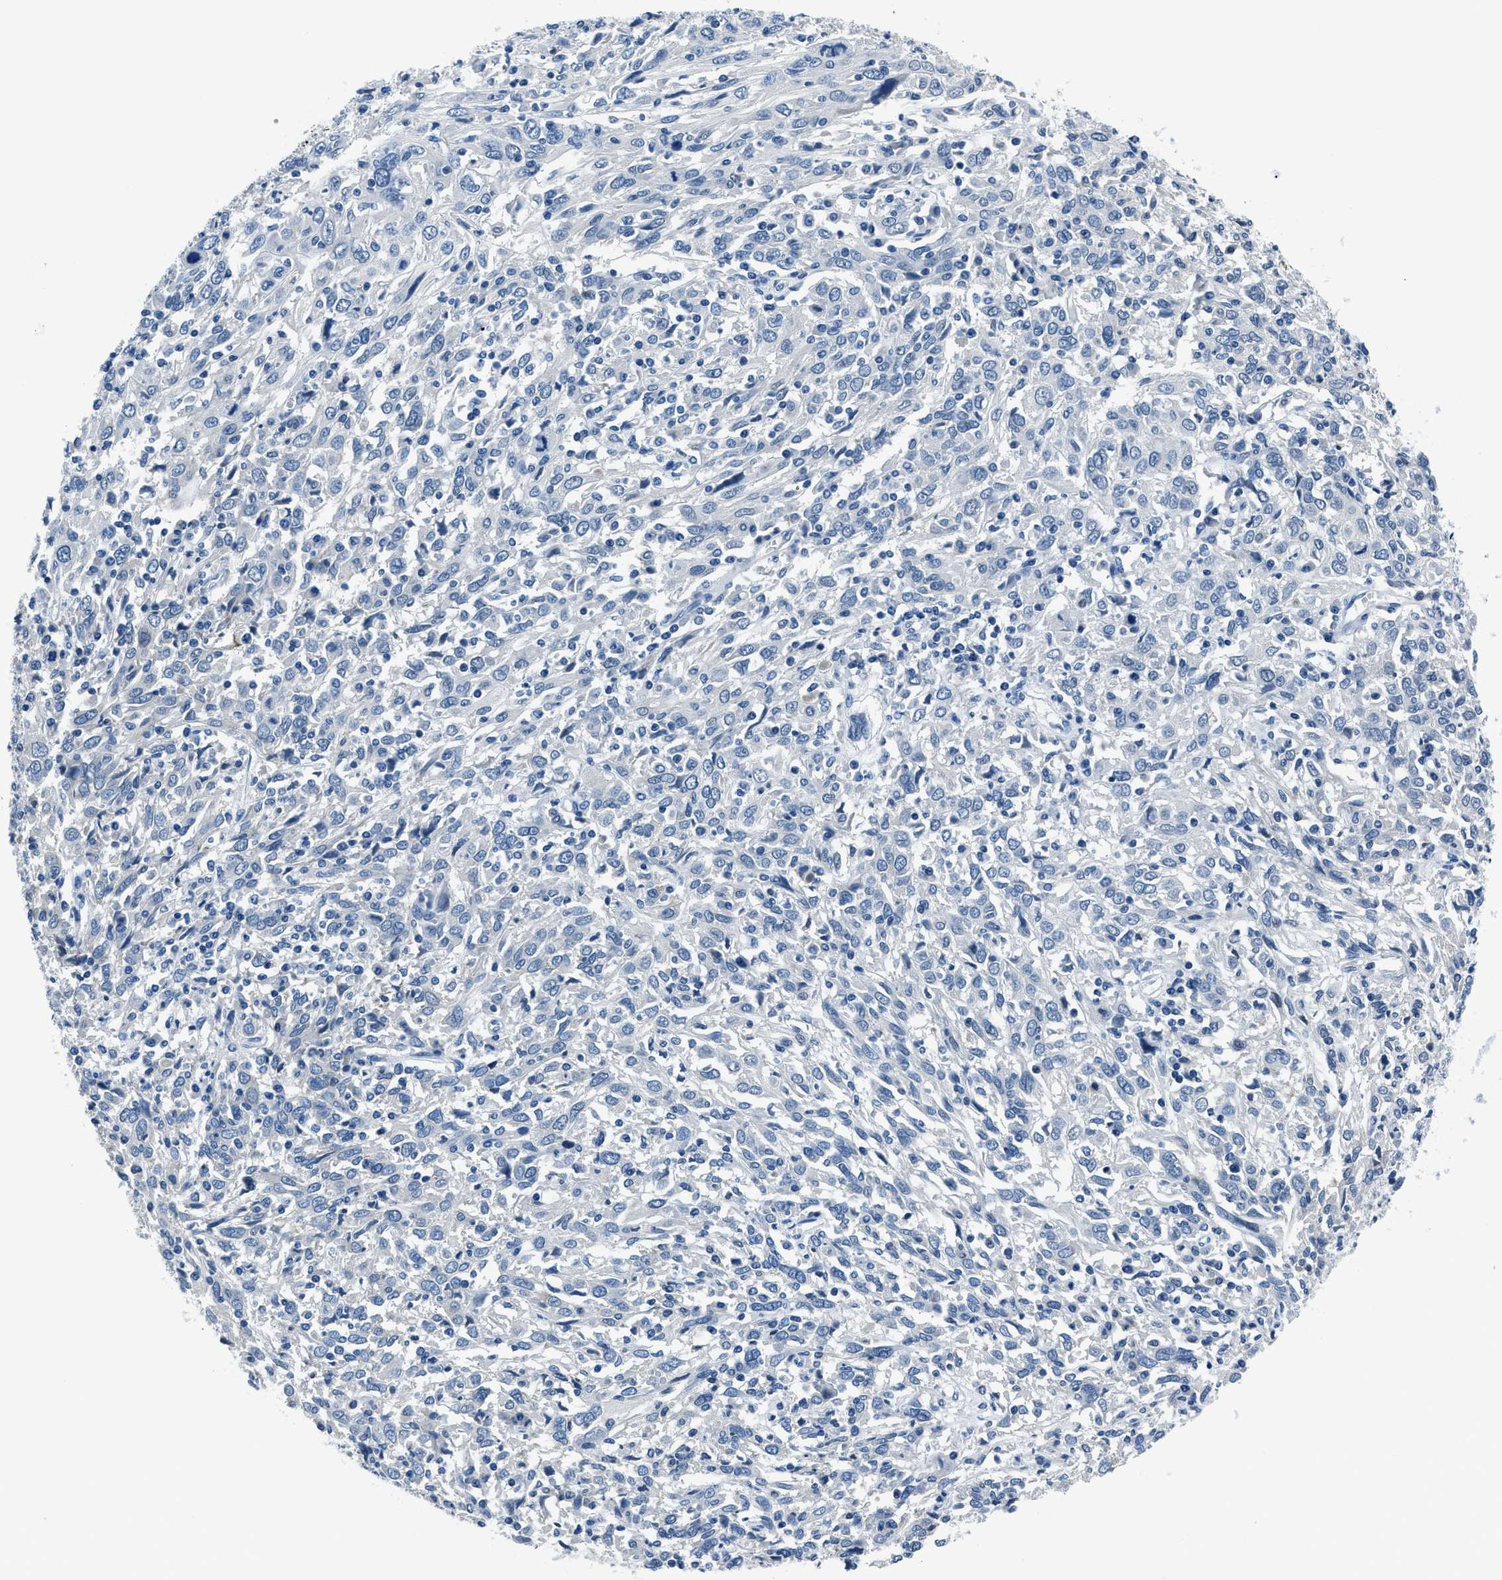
{"staining": {"intensity": "negative", "quantity": "none", "location": "none"}, "tissue": "cervical cancer", "cell_type": "Tumor cells", "image_type": "cancer", "snomed": [{"axis": "morphology", "description": "Squamous cell carcinoma, NOS"}, {"axis": "topography", "description": "Cervix"}], "caption": "Immunohistochemistry (IHC) of squamous cell carcinoma (cervical) reveals no positivity in tumor cells. Nuclei are stained in blue.", "gene": "GJA3", "patient": {"sex": "female", "age": 46}}